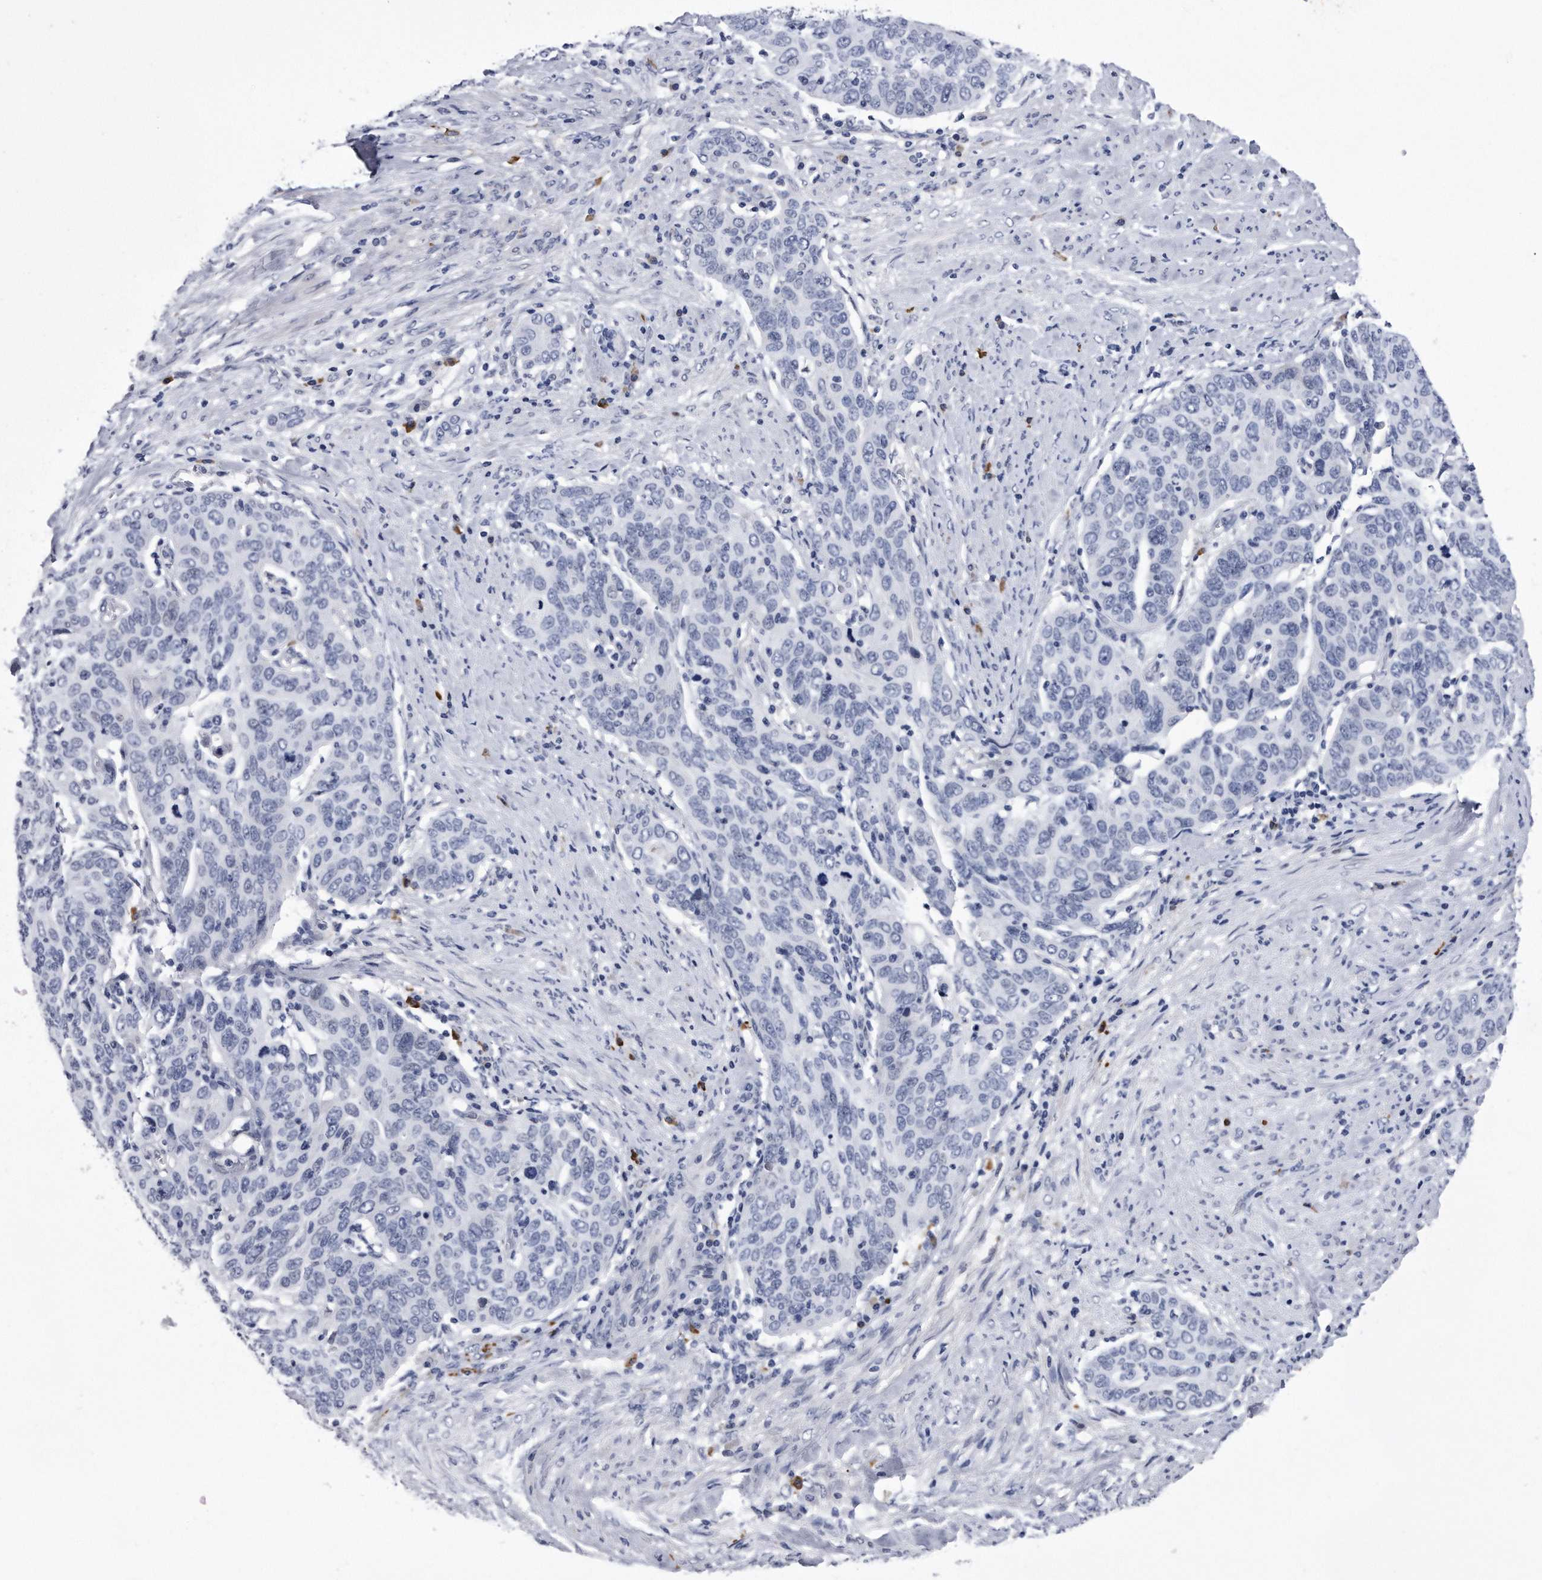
{"staining": {"intensity": "negative", "quantity": "none", "location": "none"}, "tissue": "cervical cancer", "cell_type": "Tumor cells", "image_type": "cancer", "snomed": [{"axis": "morphology", "description": "Squamous cell carcinoma, NOS"}, {"axis": "topography", "description": "Cervix"}], "caption": "Tumor cells are negative for protein expression in human cervical cancer (squamous cell carcinoma). (Stains: DAB (3,3'-diaminobenzidine) immunohistochemistry (IHC) with hematoxylin counter stain, Microscopy: brightfield microscopy at high magnification).", "gene": "KCTD8", "patient": {"sex": "female", "age": 60}}